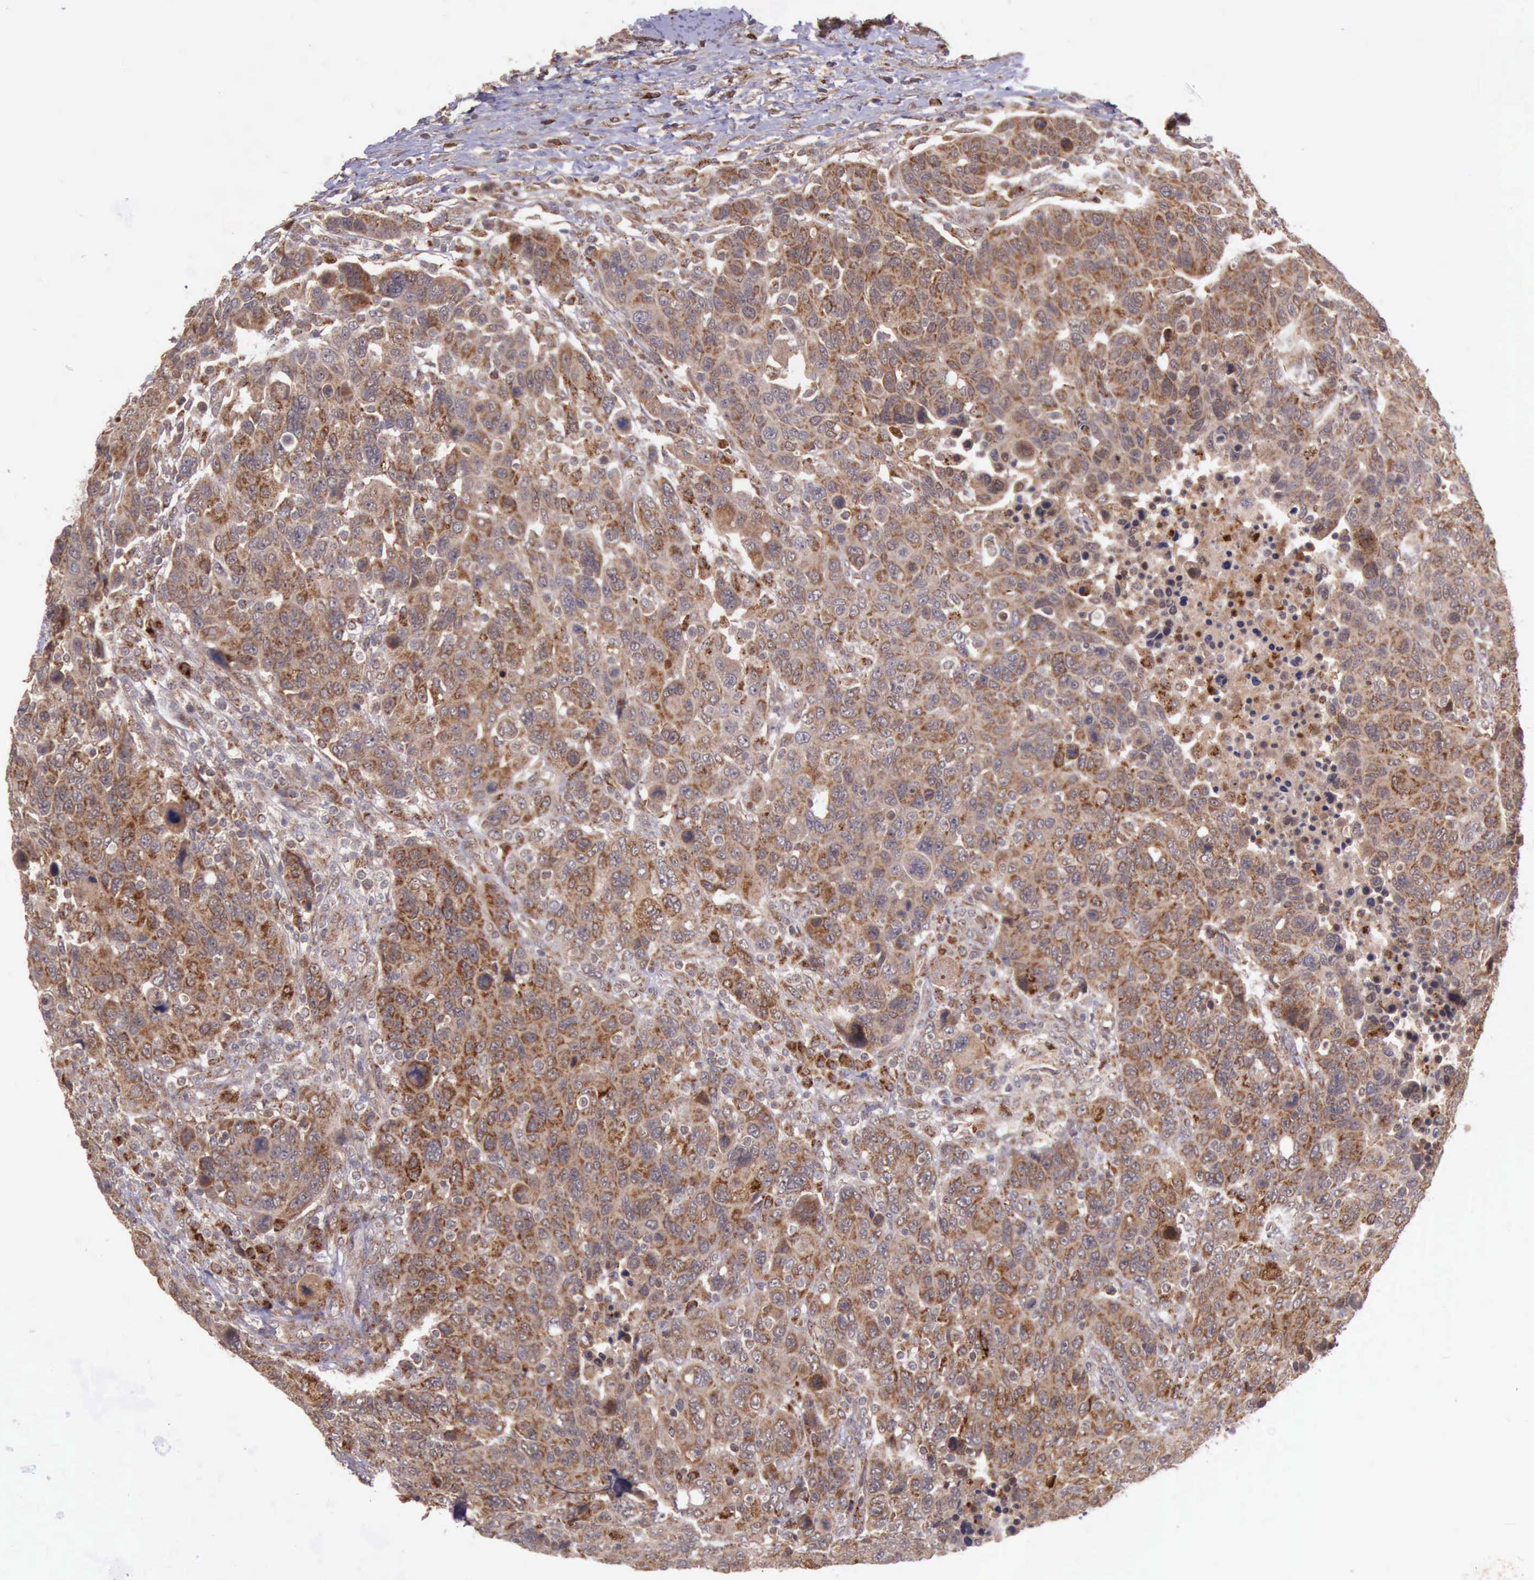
{"staining": {"intensity": "strong", "quantity": ">75%", "location": "cytoplasmic/membranous"}, "tissue": "breast cancer", "cell_type": "Tumor cells", "image_type": "cancer", "snomed": [{"axis": "morphology", "description": "Duct carcinoma"}, {"axis": "topography", "description": "Breast"}], "caption": "Human infiltrating ductal carcinoma (breast) stained for a protein (brown) demonstrates strong cytoplasmic/membranous positive positivity in about >75% of tumor cells.", "gene": "ARMCX3", "patient": {"sex": "female", "age": 37}}